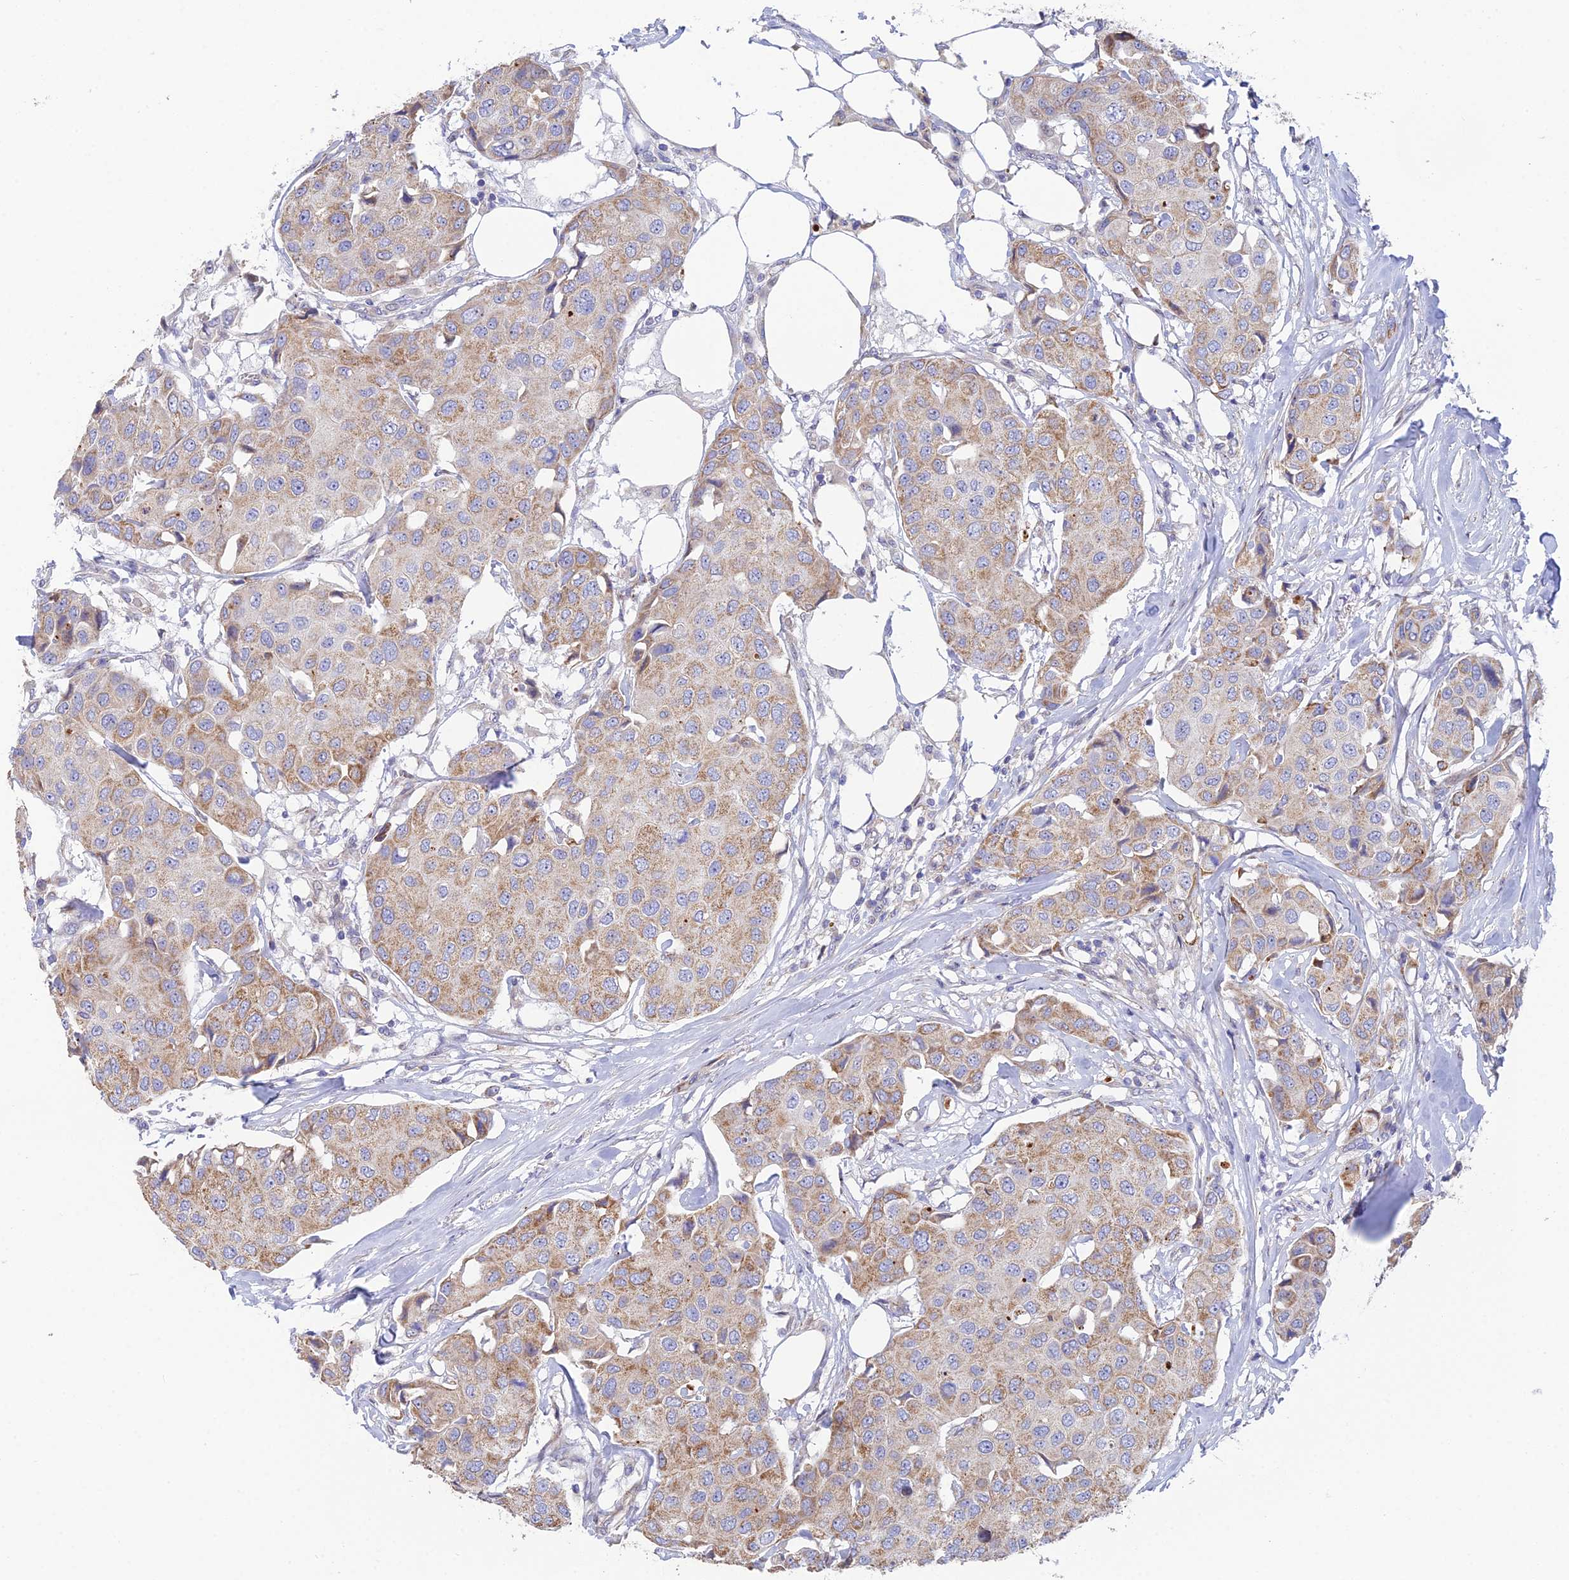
{"staining": {"intensity": "moderate", "quantity": ">75%", "location": "cytoplasmic/membranous"}, "tissue": "breast cancer", "cell_type": "Tumor cells", "image_type": "cancer", "snomed": [{"axis": "morphology", "description": "Duct carcinoma"}, {"axis": "topography", "description": "Breast"}], "caption": "There is medium levels of moderate cytoplasmic/membranous staining in tumor cells of breast infiltrating ductal carcinoma, as demonstrated by immunohistochemical staining (brown color).", "gene": "CSPG4", "patient": {"sex": "female", "age": 80}}